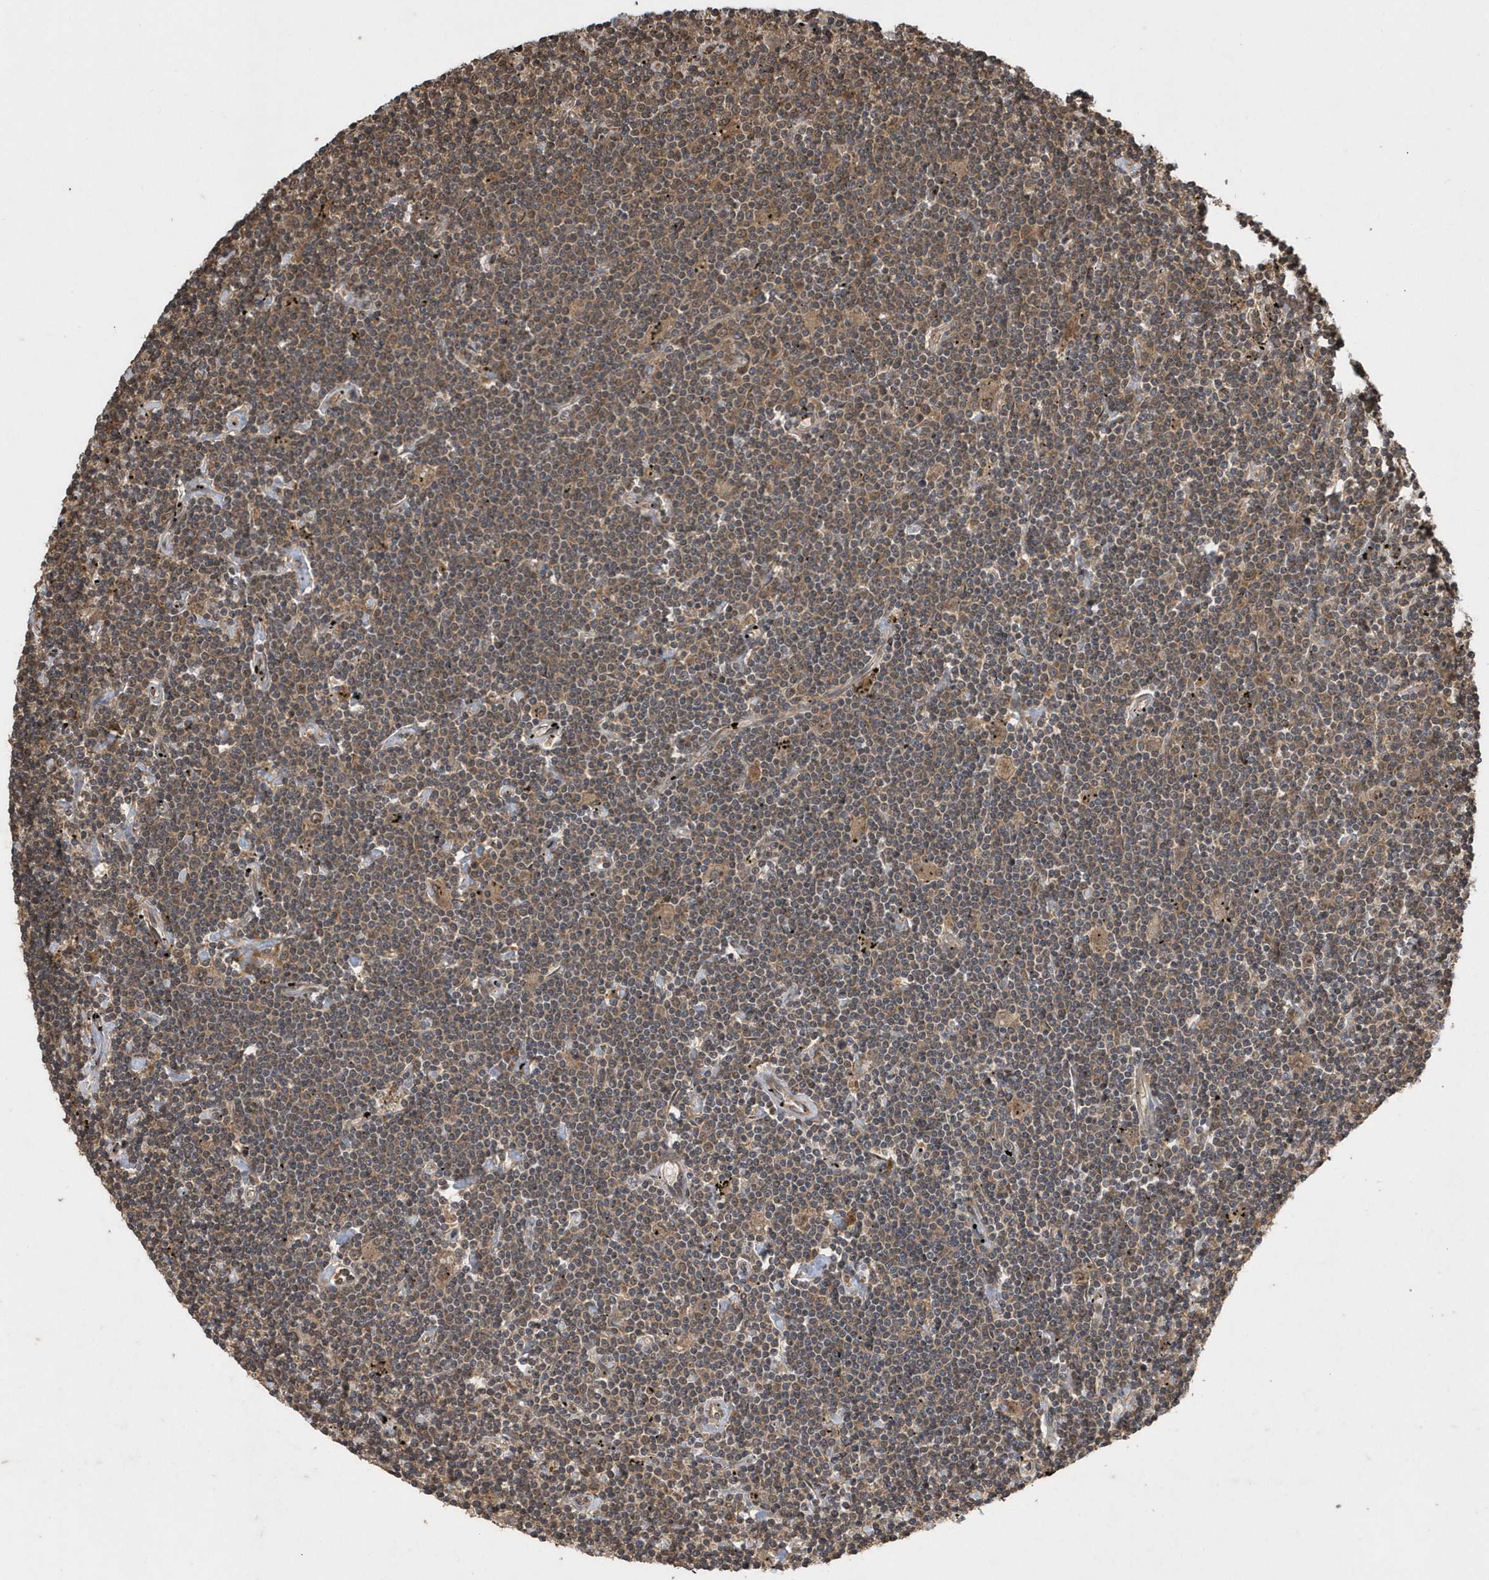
{"staining": {"intensity": "weak", "quantity": "25%-75%", "location": "cytoplasmic/membranous"}, "tissue": "lymphoma", "cell_type": "Tumor cells", "image_type": "cancer", "snomed": [{"axis": "morphology", "description": "Malignant lymphoma, non-Hodgkin's type, Low grade"}, {"axis": "topography", "description": "Spleen"}], "caption": "Malignant lymphoma, non-Hodgkin's type (low-grade) stained with a brown dye reveals weak cytoplasmic/membranous positive expression in approximately 25%-75% of tumor cells.", "gene": "WASHC5", "patient": {"sex": "male", "age": 76}}